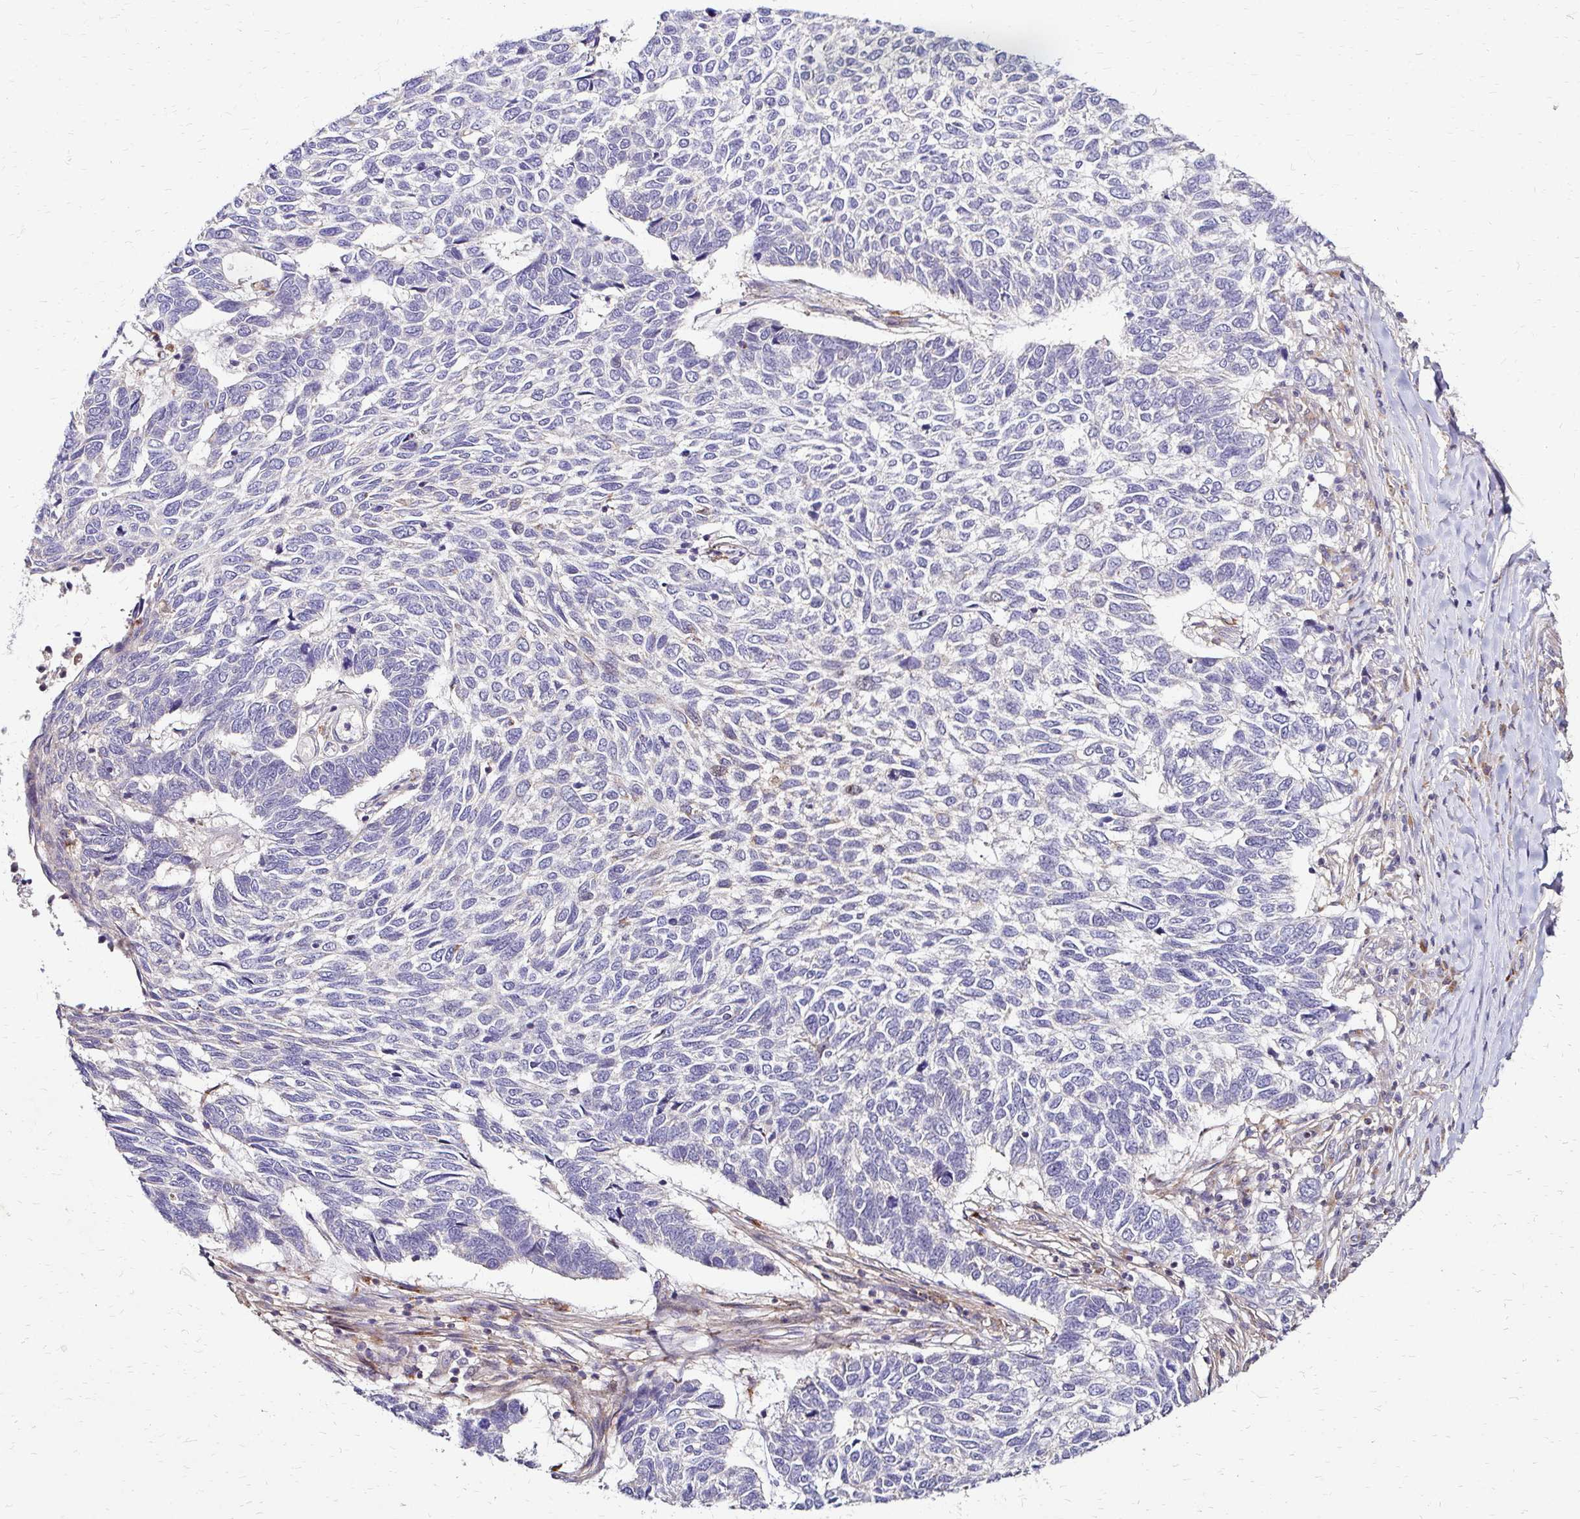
{"staining": {"intensity": "negative", "quantity": "none", "location": "none"}, "tissue": "skin cancer", "cell_type": "Tumor cells", "image_type": "cancer", "snomed": [{"axis": "morphology", "description": "Basal cell carcinoma"}, {"axis": "topography", "description": "Skin"}], "caption": "DAB immunohistochemical staining of human skin cancer exhibits no significant expression in tumor cells.", "gene": "IDUA", "patient": {"sex": "female", "age": 65}}